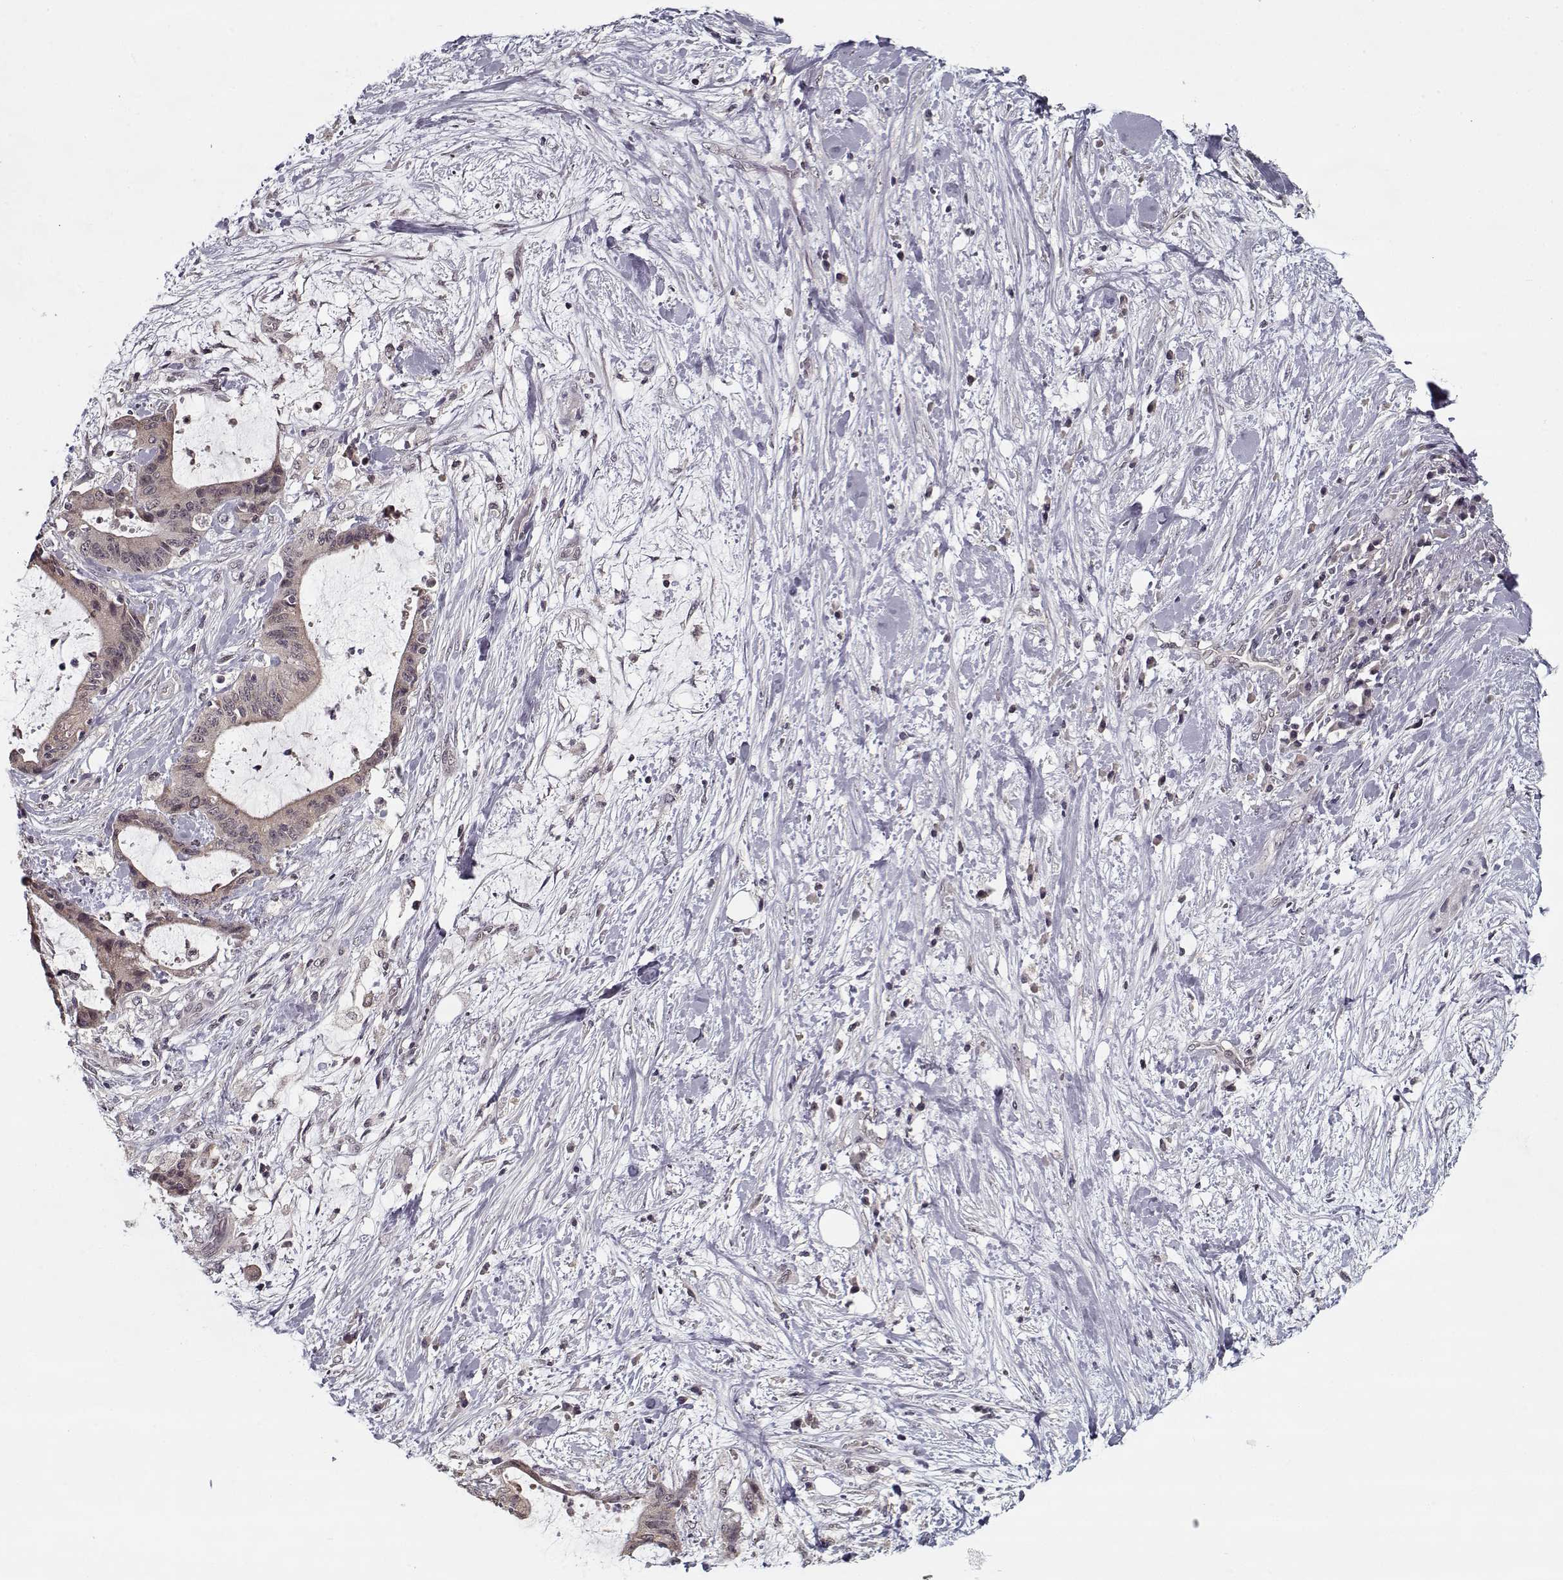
{"staining": {"intensity": "weak", "quantity": ">75%", "location": "cytoplasmic/membranous"}, "tissue": "liver cancer", "cell_type": "Tumor cells", "image_type": "cancer", "snomed": [{"axis": "morphology", "description": "Cholangiocarcinoma"}, {"axis": "topography", "description": "Liver"}], "caption": "Protein expression analysis of liver cholangiocarcinoma exhibits weak cytoplasmic/membranous expression in approximately >75% of tumor cells. The protein is stained brown, and the nuclei are stained in blue (DAB (3,3'-diaminobenzidine) IHC with brightfield microscopy, high magnification).", "gene": "TESPA1", "patient": {"sex": "female", "age": 73}}